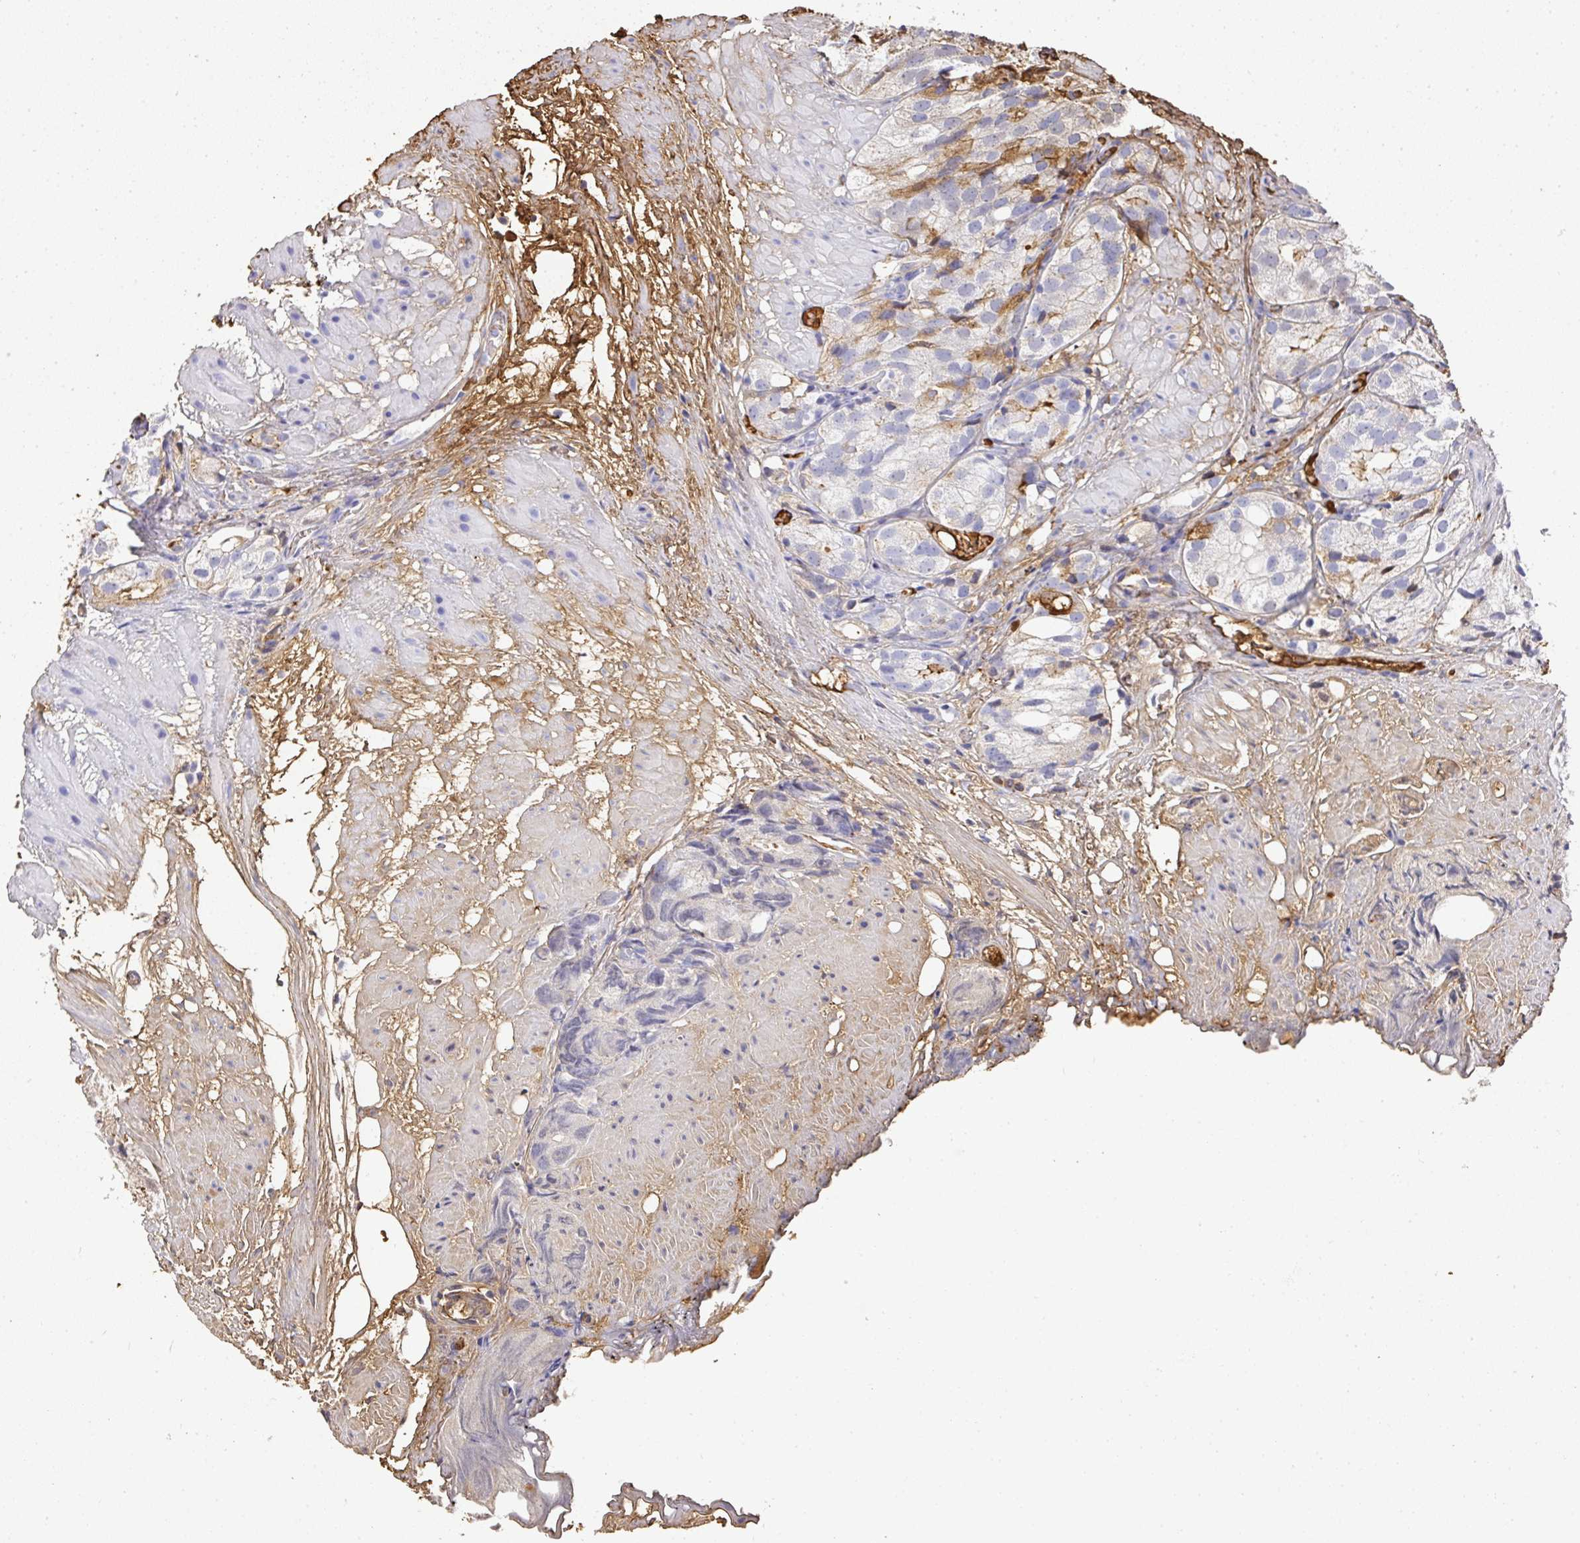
{"staining": {"intensity": "weak", "quantity": "<25%", "location": "cytoplasmic/membranous"}, "tissue": "prostate cancer", "cell_type": "Tumor cells", "image_type": "cancer", "snomed": [{"axis": "morphology", "description": "Adenocarcinoma, High grade"}, {"axis": "topography", "description": "Prostate"}], "caption": "The immunohistochemistry (IHC) image has no significant positivity in tumor cells of prostate cancer (high-grade adenocarcinoma) tissue.", "gene": "ALB", "patient": {"sex": "male", "age": 82}}